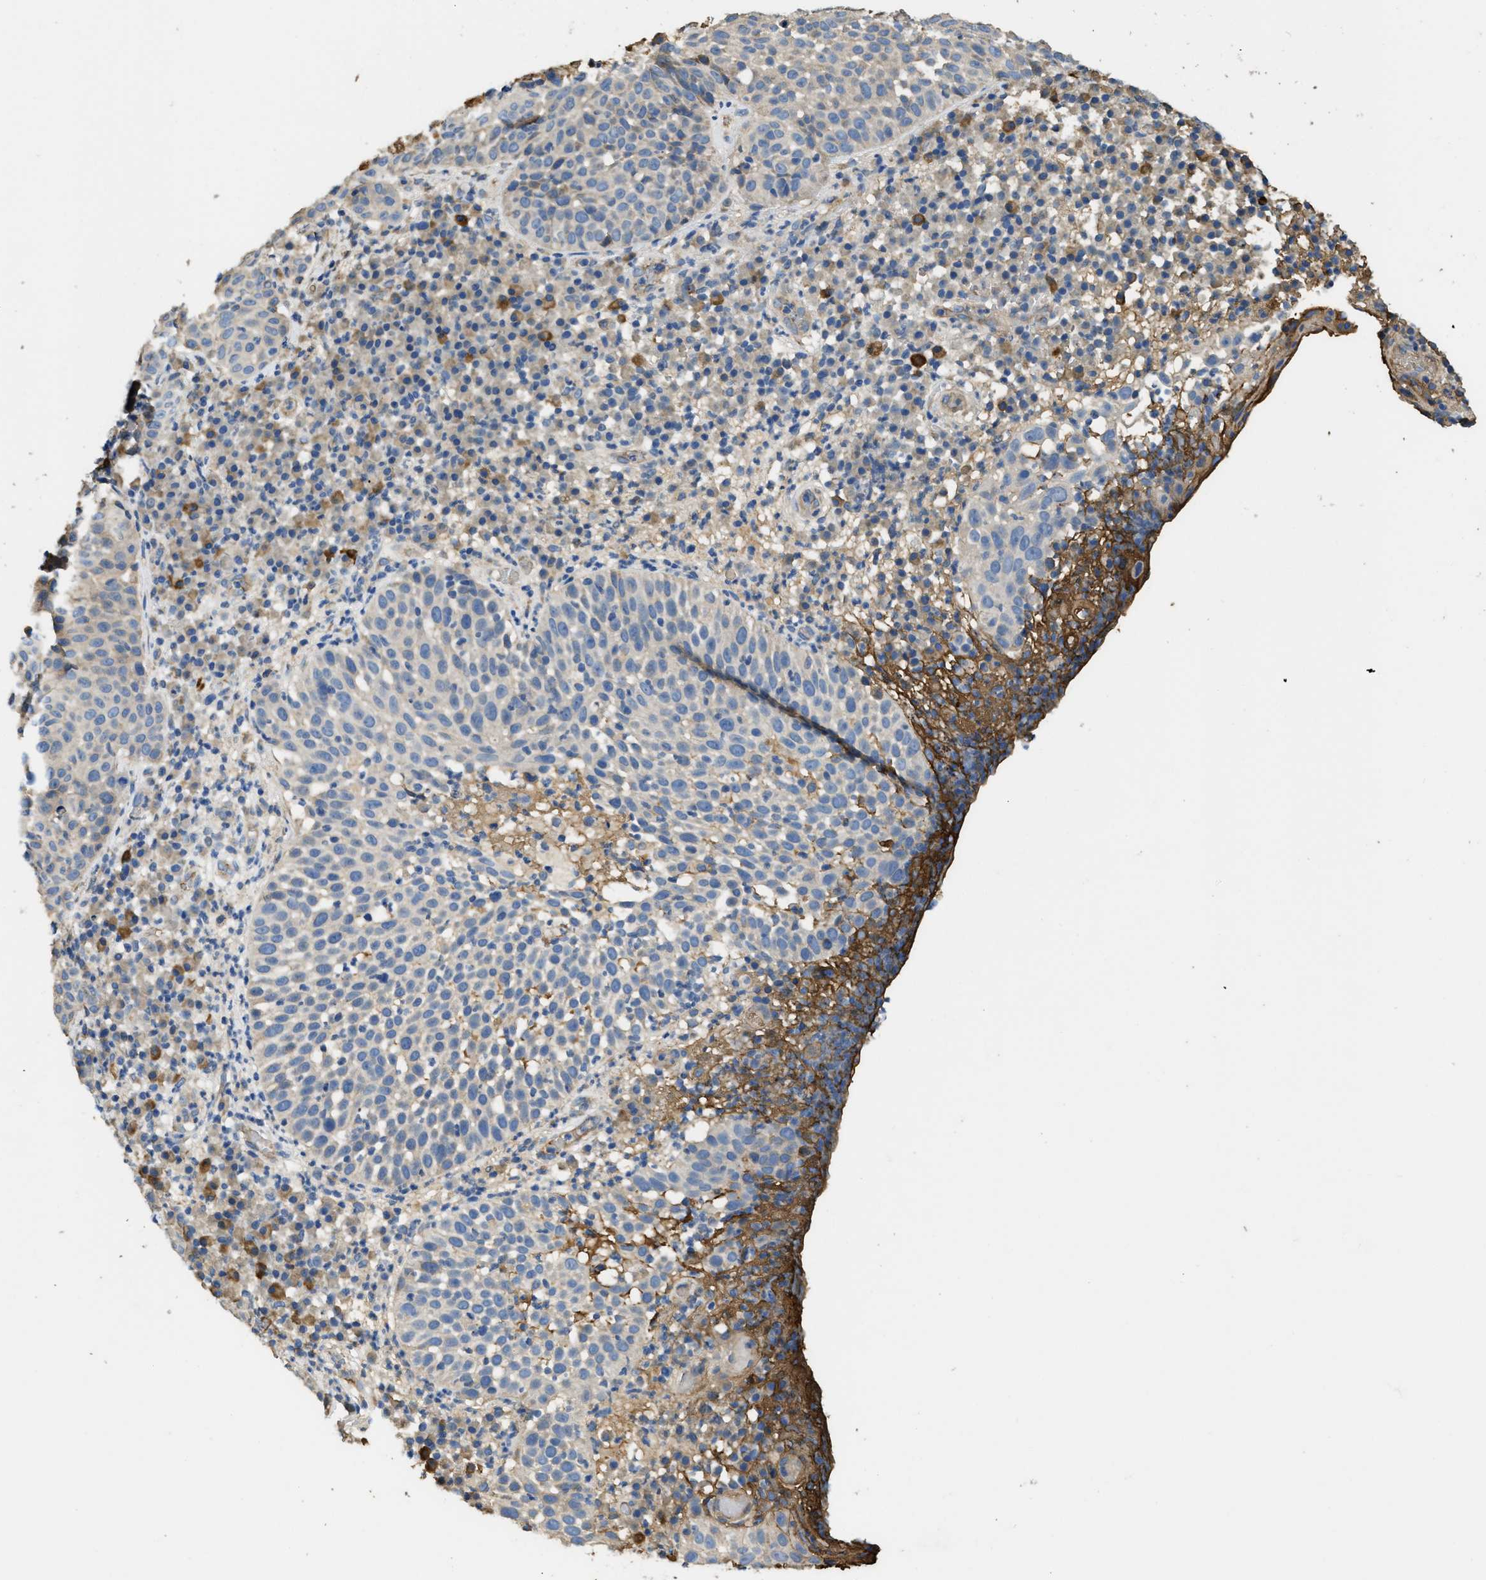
{"staining": {"intensity": "weak", "quantity": "<25%", "location": "cytoplasmic/membranous"}, "tissue": "skin cancer", "cell_type": "Tumor cells", "image_type": "cancer", "snomed": [{"axis": "morphology", "description": "Squamous cell carcinoma in situ, NOS"}, {"axis": "morphology", "description": "Squamous cell carcinoma, NOS"}, {"axis": "topography", "description": "Skin"}], "caption": "Squamous cell carcinoma in situ (skin) was stained to show a protein in brown. There is no significant expression in tumor cells.", "gene": "RIPK2", "patient": {"sex": "male", "age": 93}}